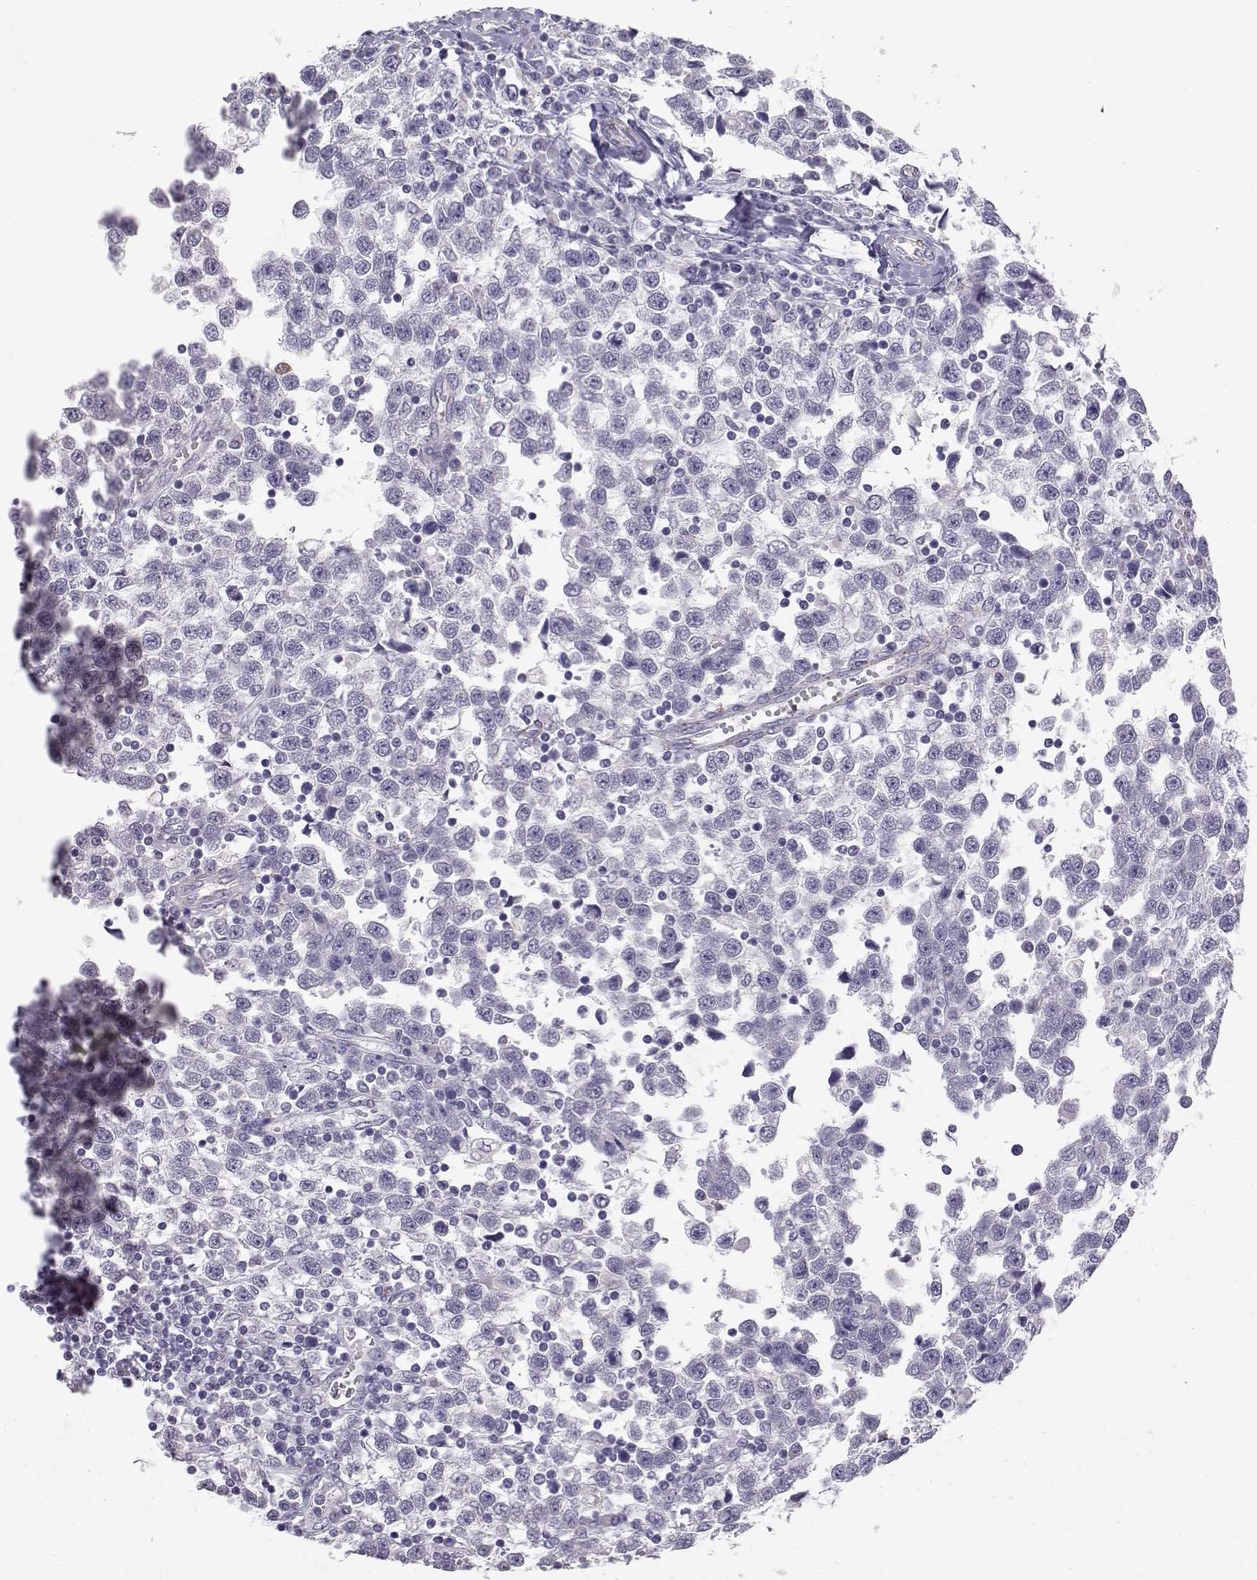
{"staining": {"intensity": "negative", "quantity": "none", "location": "none"}, "tissue": "testis cancer", "cell_type": "Tumor cells", "image_type": "cancer", "snomed": [{"axis": "morphology", "description": "Seminoma, NOS"}, {"axis": "topography", "description": "Testis"}], "caption": "An immunohistochemistry (IHC) histopathology image of seminoma (testis) is shown. There is no staining in tumor cells of seminoma (testis).", "gene": "ENDOU", "patient": {"sex": "male", "age": 34}}